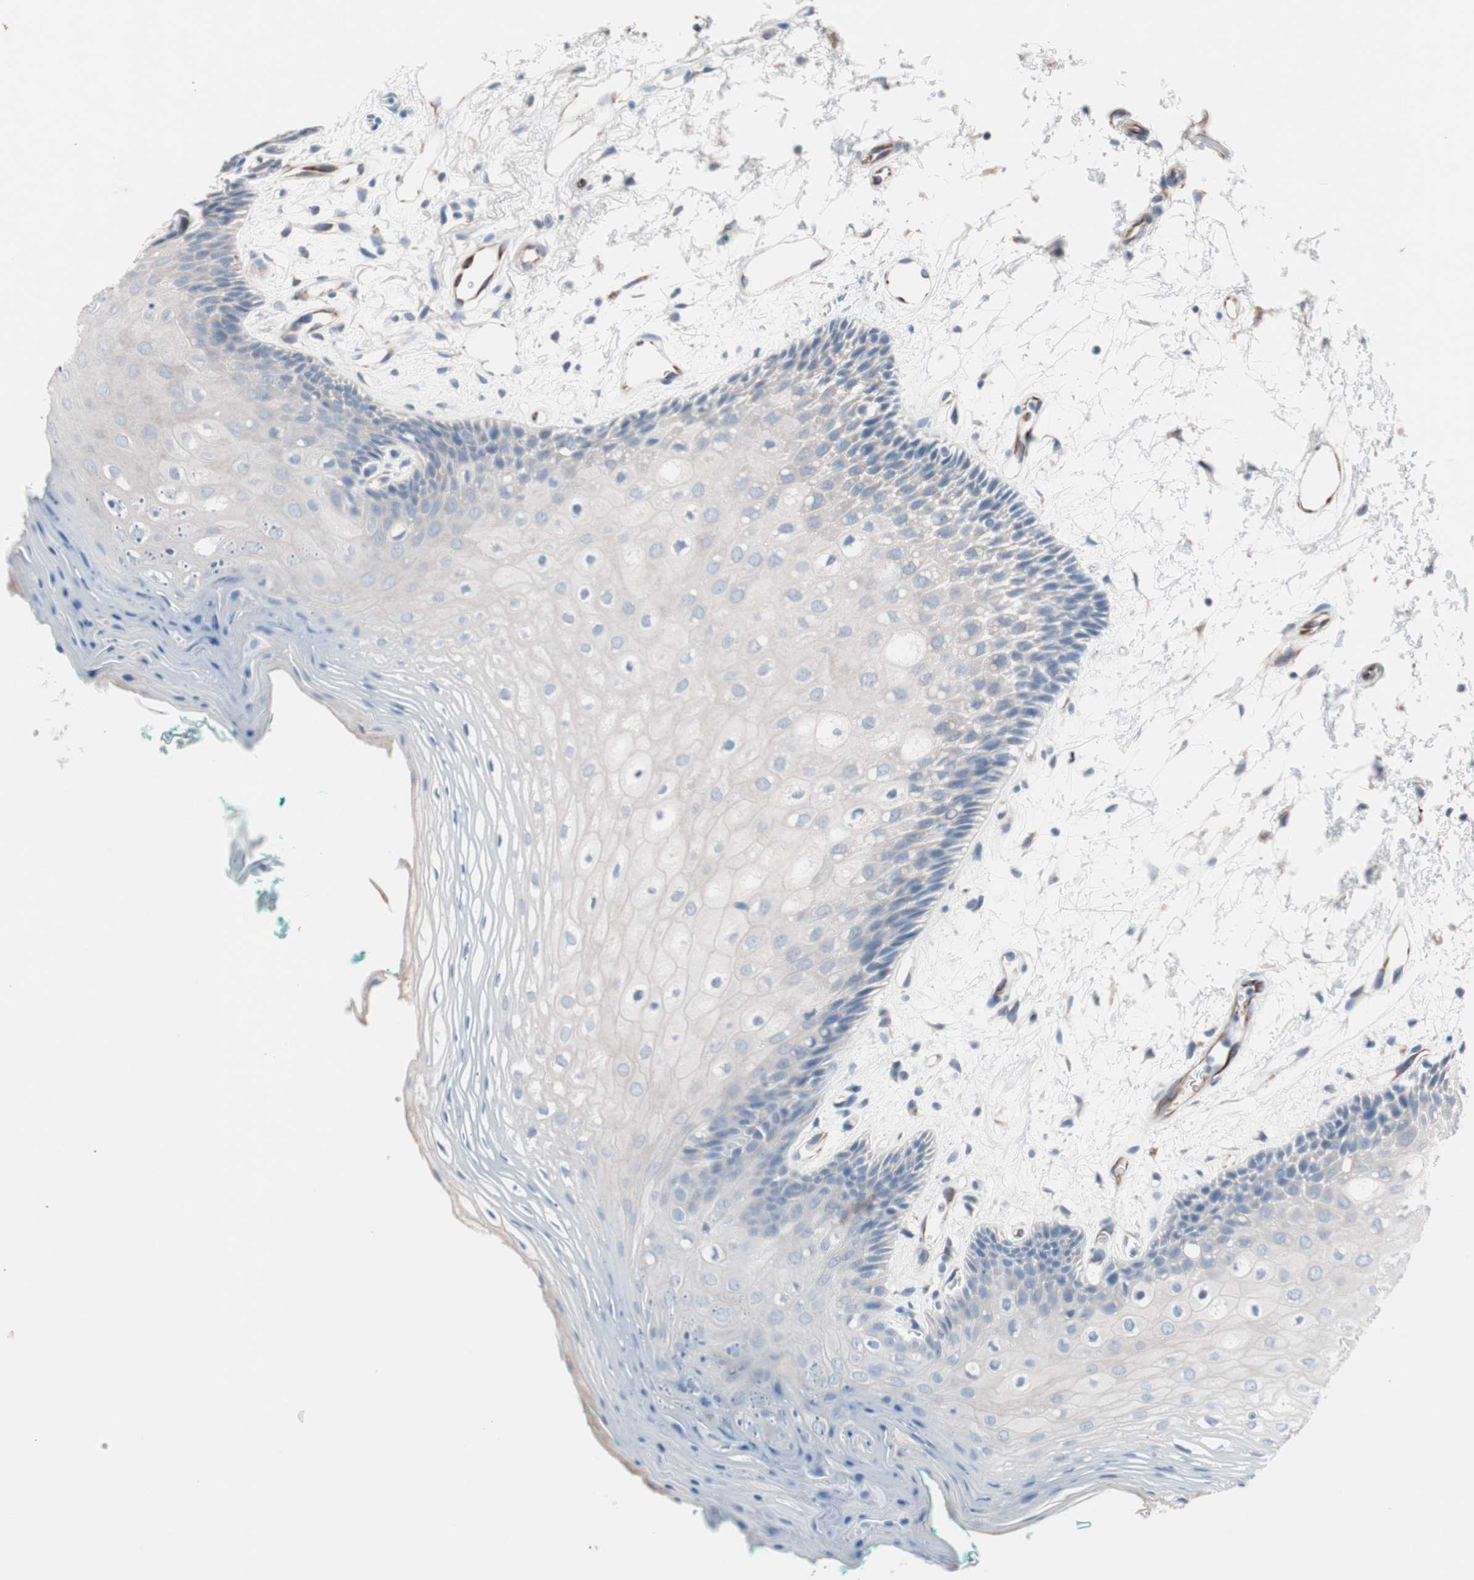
{"staining": {"intensity": "negative", "quantity": "none", "location": "none"}, "tissue": "oral mucosa", "cell_type": "Squamous epithelial cells", "image_type": "normal", "snomed": [{"axis": "morphology", "description": "Normal tissue, NOS"}, {"axis": "topography", "description": "Skeletal muscle"}, {"axis": "topography", "description": "Oral tissue"}, {"axis": "topography", "description": "Peripheral nerve tissue"}], "caption": "DAB (3,3'-diaminobenzidine) immunohistochemical staining of unremarkable human oral mucosa exhibits no significant positivity in squamous epithelial cells.", "gene": "ULBP1", "patient": {"sex": "female", "age": 84}}